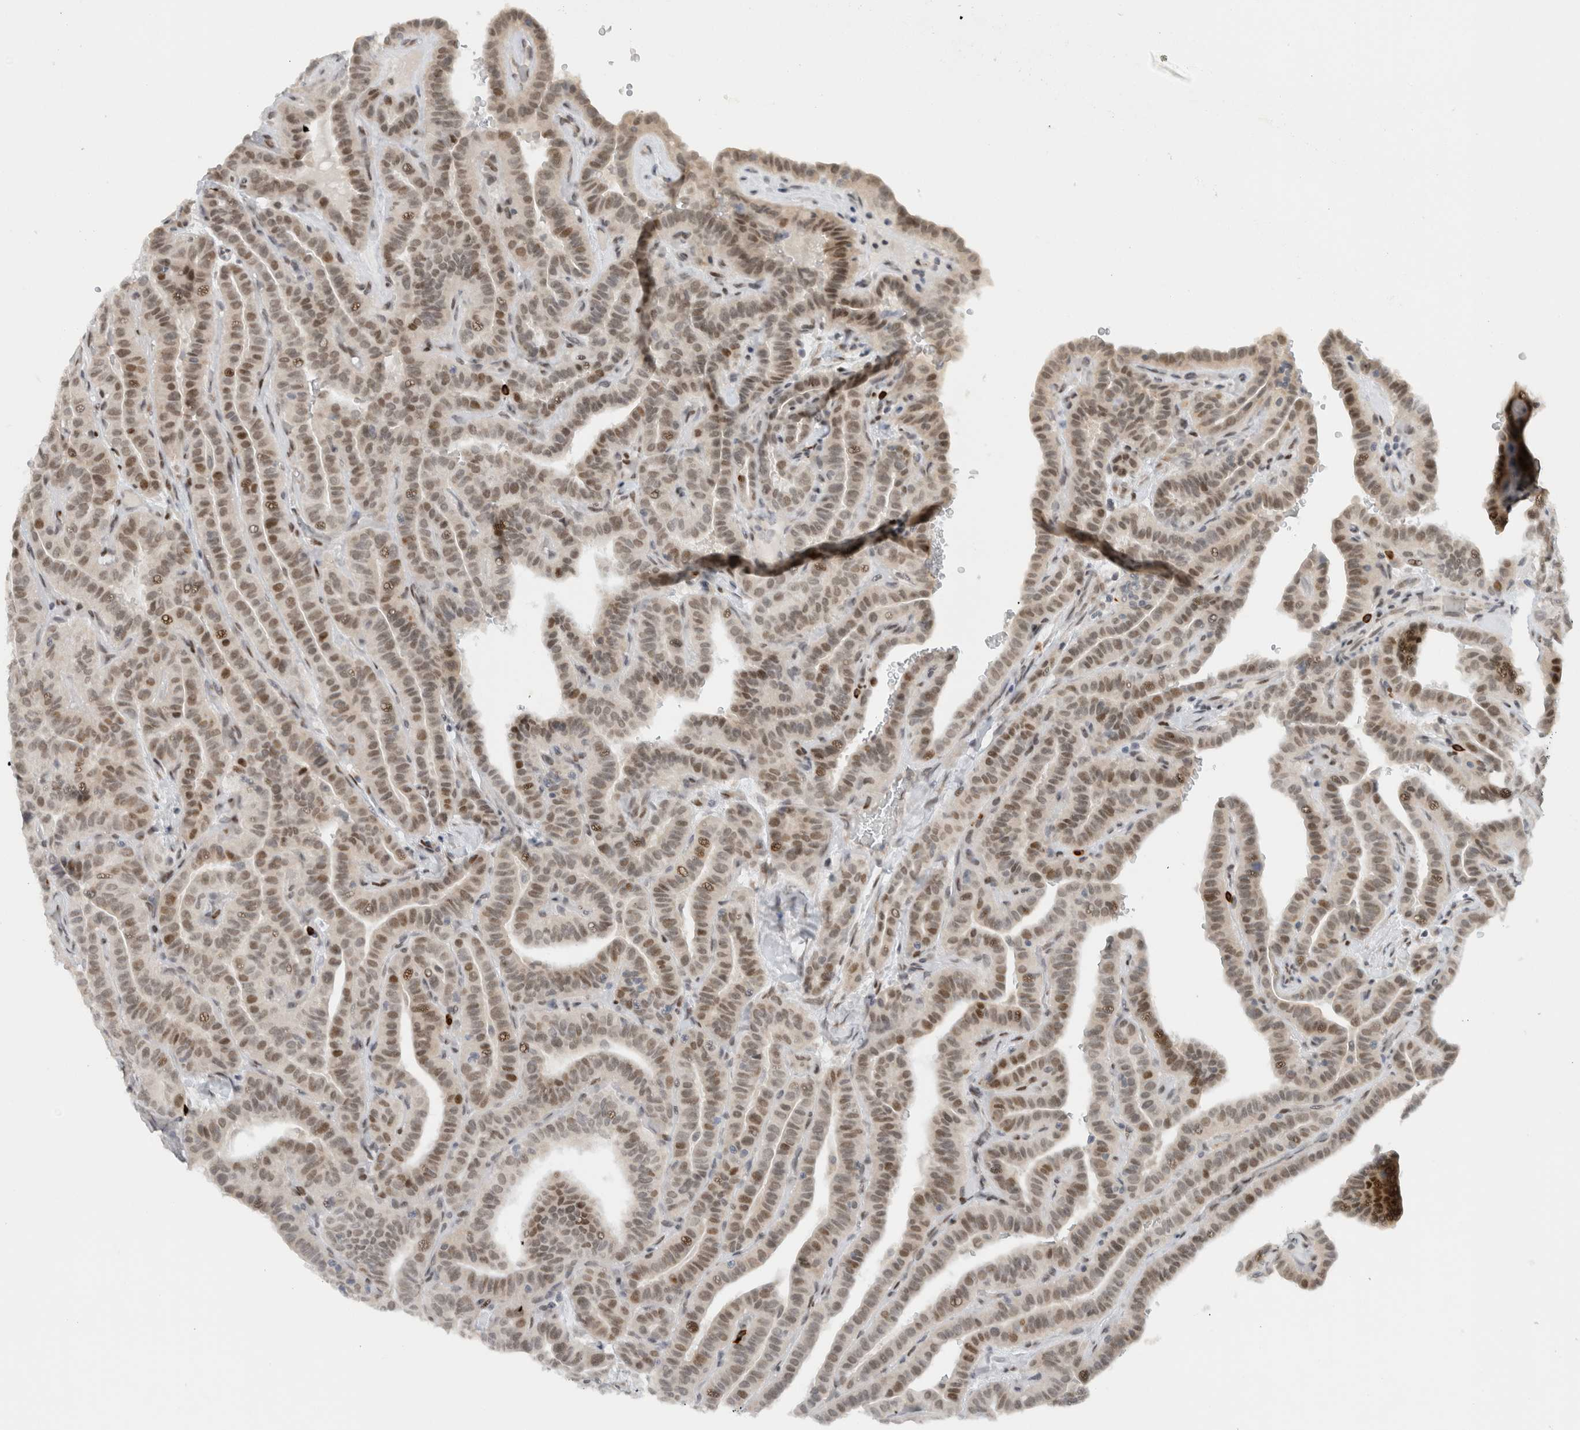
{"staining": {"intensity": "moderate", "quantity": "25%-75%", "location": "nuclear"}, "tissue": "thyroid cancer", "cell_type": "Tumor cells", "image_type": "cancer", "snomed": [{"axis": "morphology", "description": "Papillary adenocarcinoma, NOS"}, {"axis": "topography", "description": "Thyroid gland"}], "caption": "Thyroid papillary adenocarcinoma stained for a protein shows moderate nuclear positivity in tumor cells.", "gene": "HNRNPR", "patient": {"sex": "male", "age": 77}}